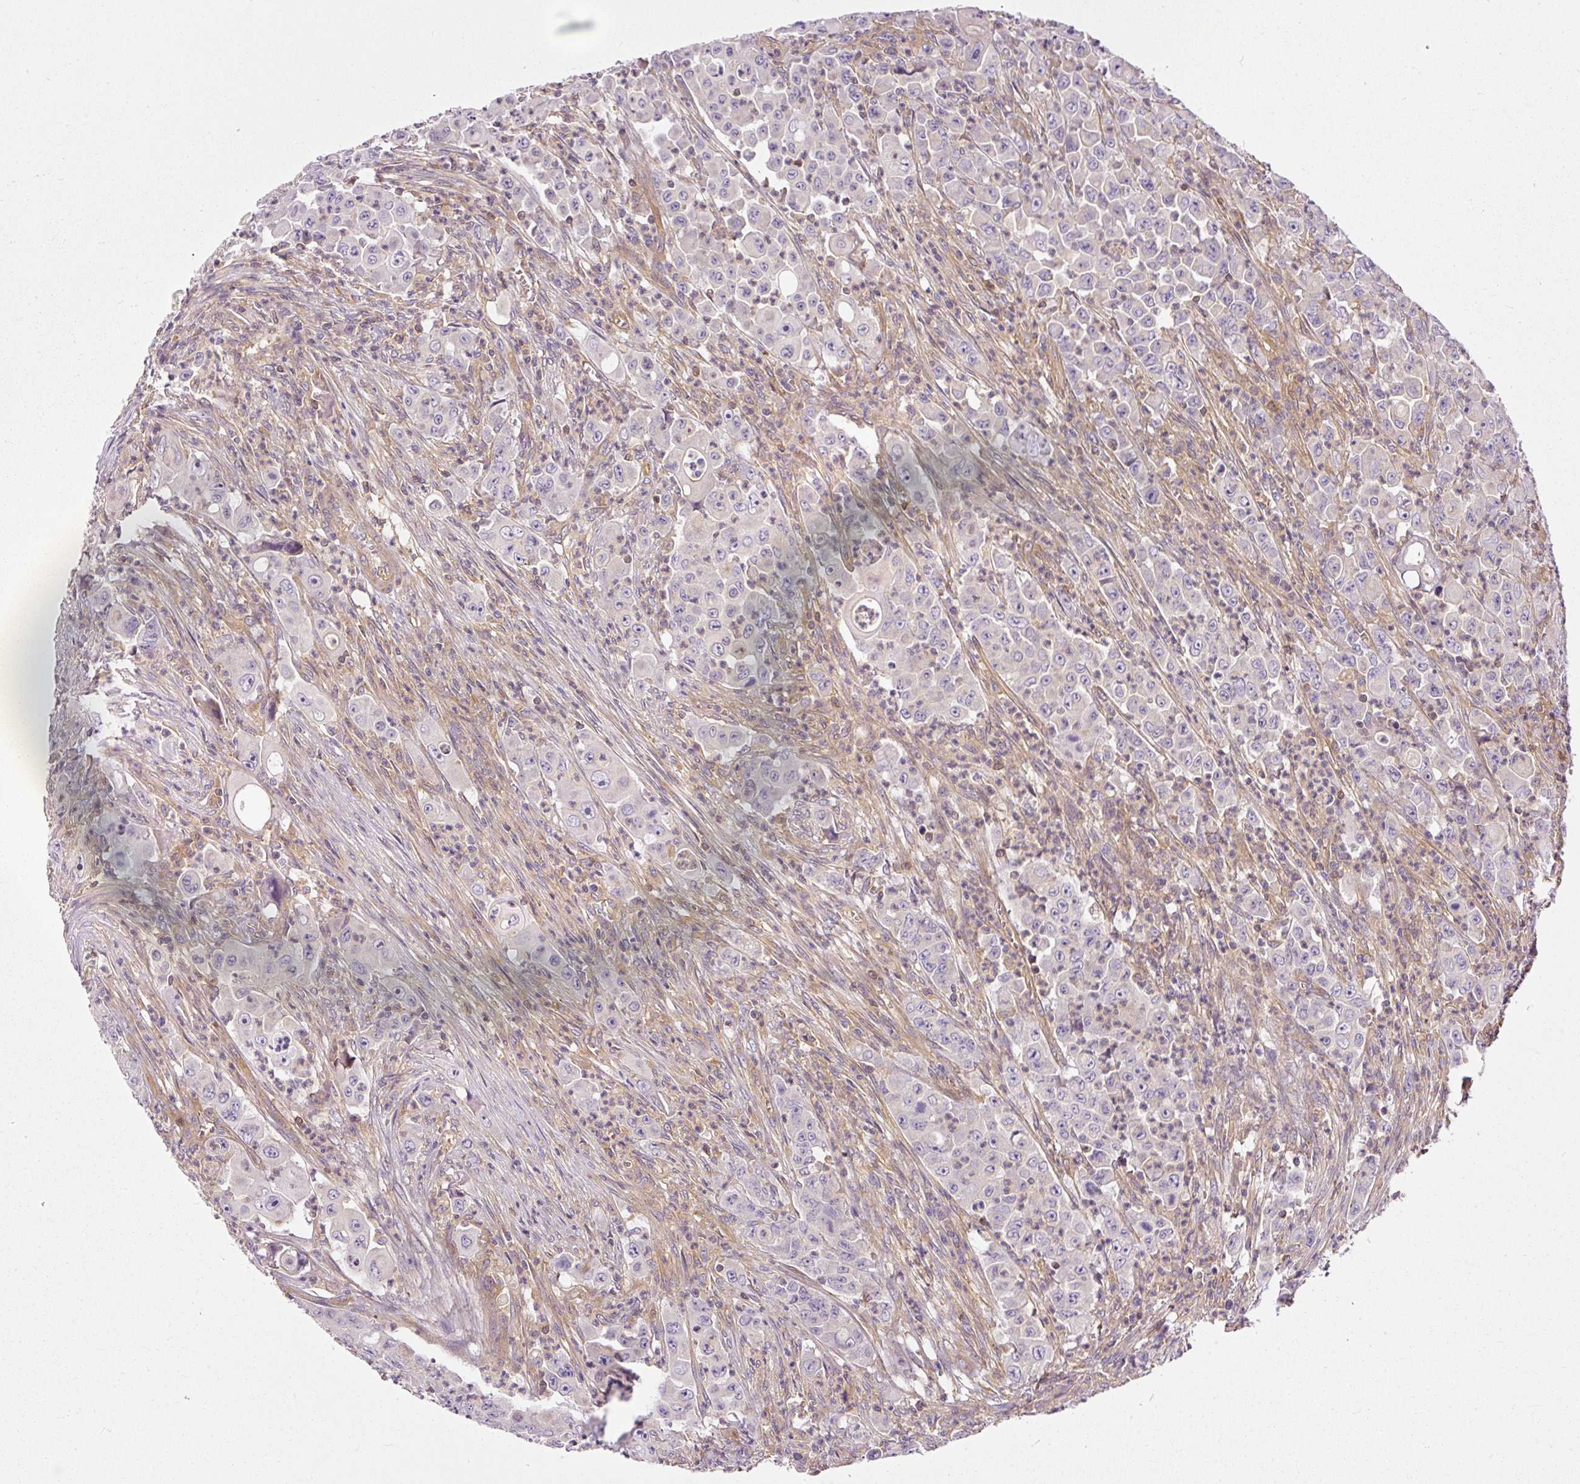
{"staining": {"intensity": "negative", "quantity": "none", "location": "none"}, "tissue": "colorectal cancer", "cell_type": "Tumor cells", "image_type": "cancer", "snomed": [{"axis": "morphology", "description": "Adenocarcinoma, NOS"}, {"axis": "topography", "description": "Colon"}], "caption": "This is an immunohistochemistry histopathology image of human colorectal adenocarcinoma. There is no positivity in tumor cells.", "gene": "TBC1D2B", "patient": {"sex": "male", "age": 51}}